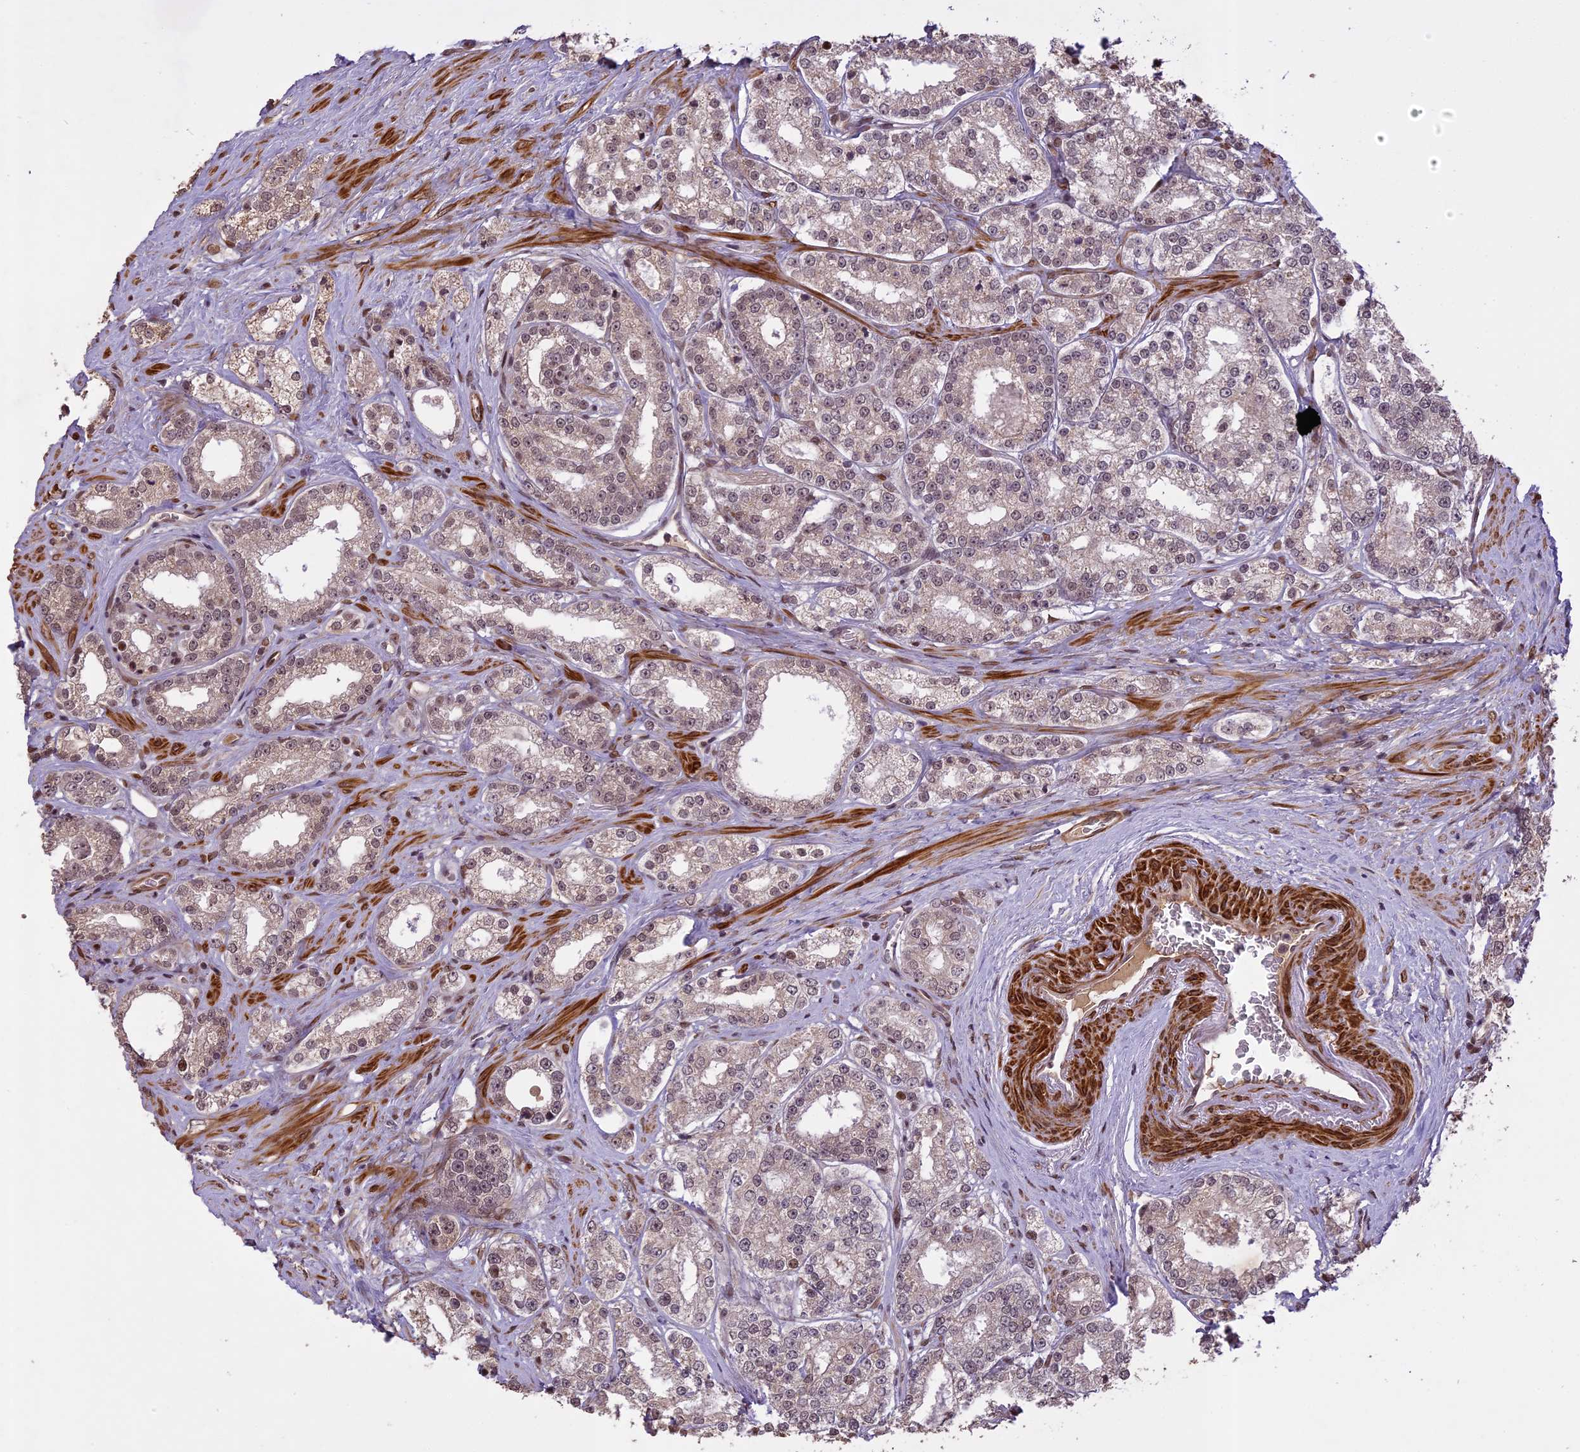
{"staining": {"intensity": "moderate", "quantity": "<25%", "location": "nuclear"}, "tissue": "prostate cancer", "cell_type": "Tumor cells", "image_type": "cancer", "snomed": [{"axis": "morphology", "description": "Normal tissue, NOS"}, {"axis": "morphology", "description": "Adenocarcinoma, High grade"}, {"axis": "topography", "description": "Prostate"}], "caption": "IHC (DAB) staining of prostate adenocarcinoma (high-grade) displays moderate nuclear protein staining in approximately <25% of tumor cells. (brown staining indicates protein expression, while blue staining denotes nuclei).", "gene": "PRELID2", "patient": {"sex": "male", "age": 83}}